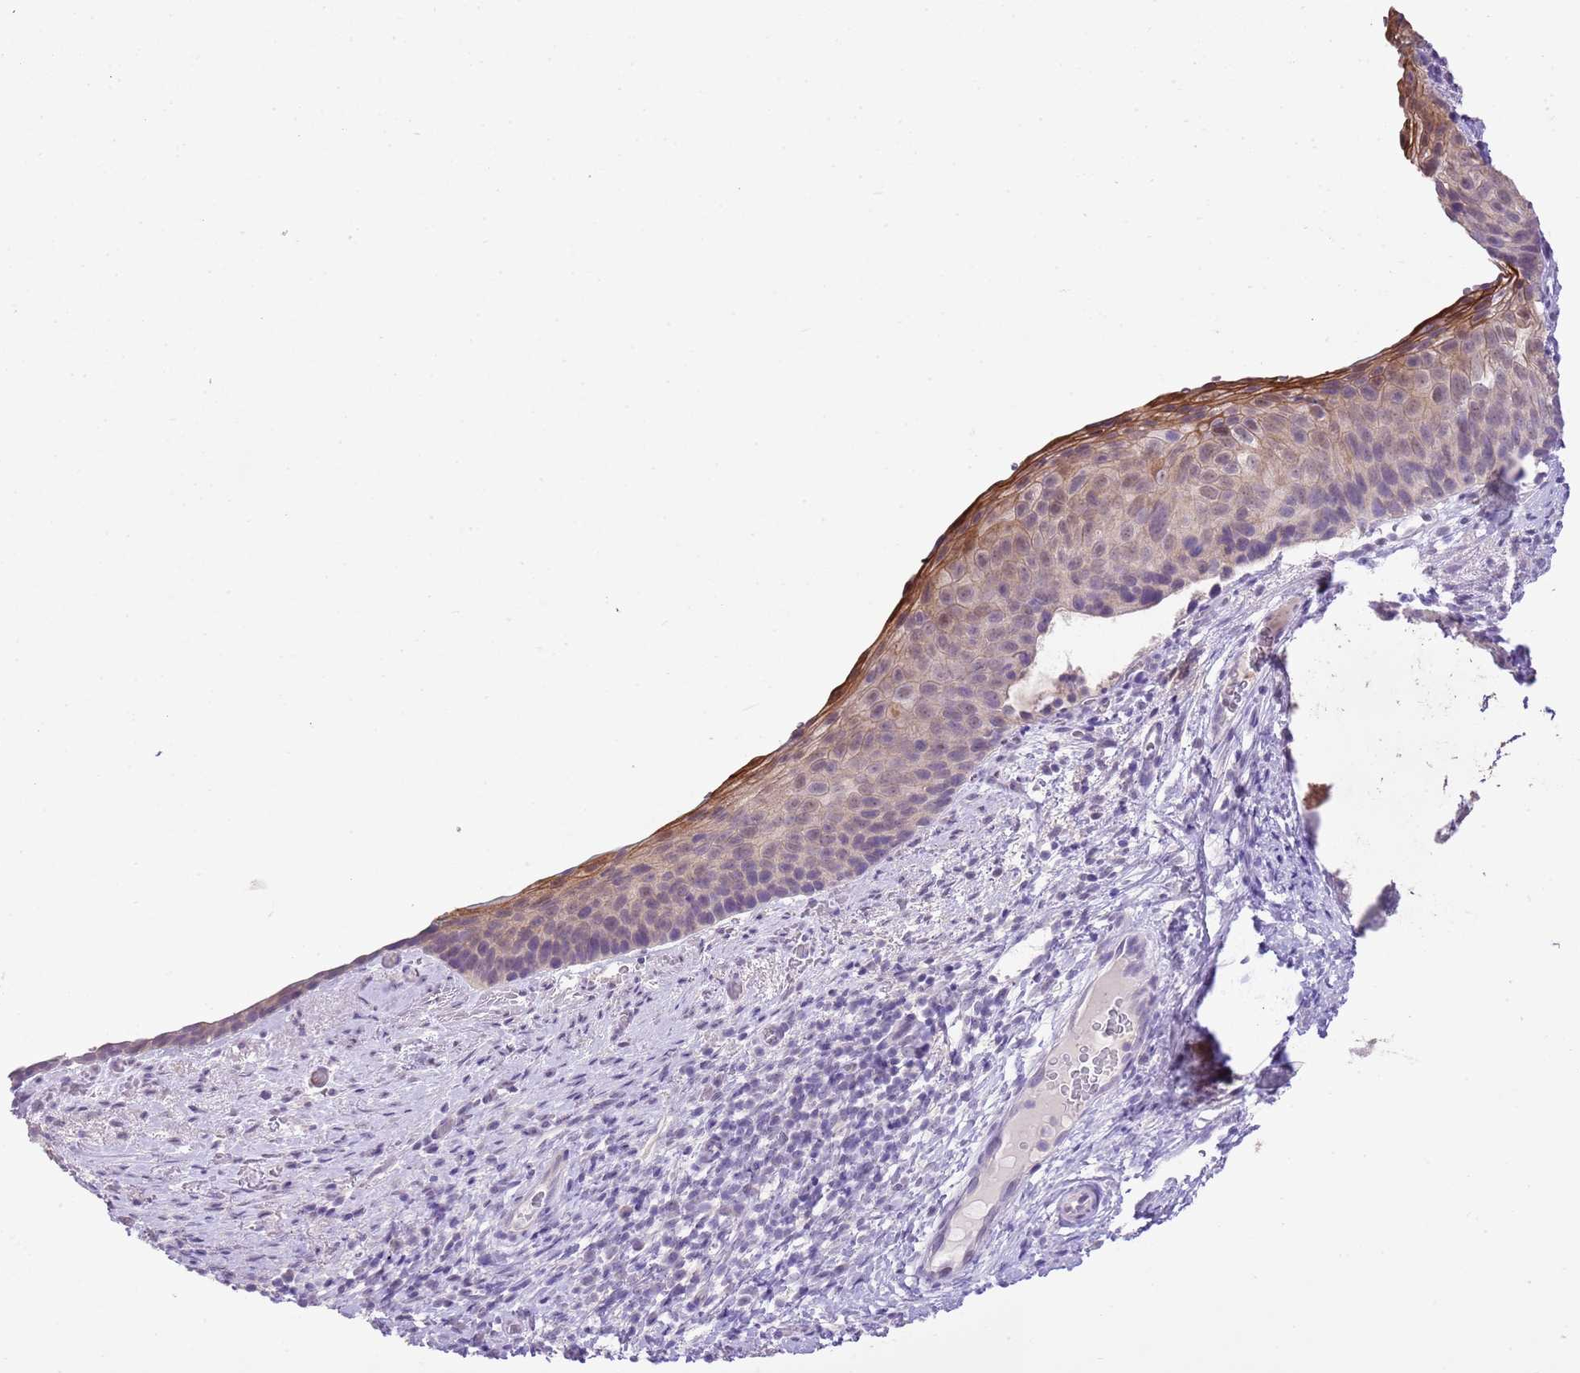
{"staining": {"intensity": "moderate", "quantity": "<25%", "location": "cytoplasmic/membranous"}, "tissue": "cervical cancer", "cell_type": "Tumor cells", "image_type": "cancer", "snomed": [{"axis": "morphology", "description": "Squamous cell carcinoma, NOS"}, {"axis": "topography", "description": "Cervix"}], "caption": "Immunohistochemical staining of human cervical cancer shows moderate cytoplasmic/membranous protein expression in about <25% of tumor cells.", "gene": "XPO7", "patient": {"sex": "female", "age": 80}}